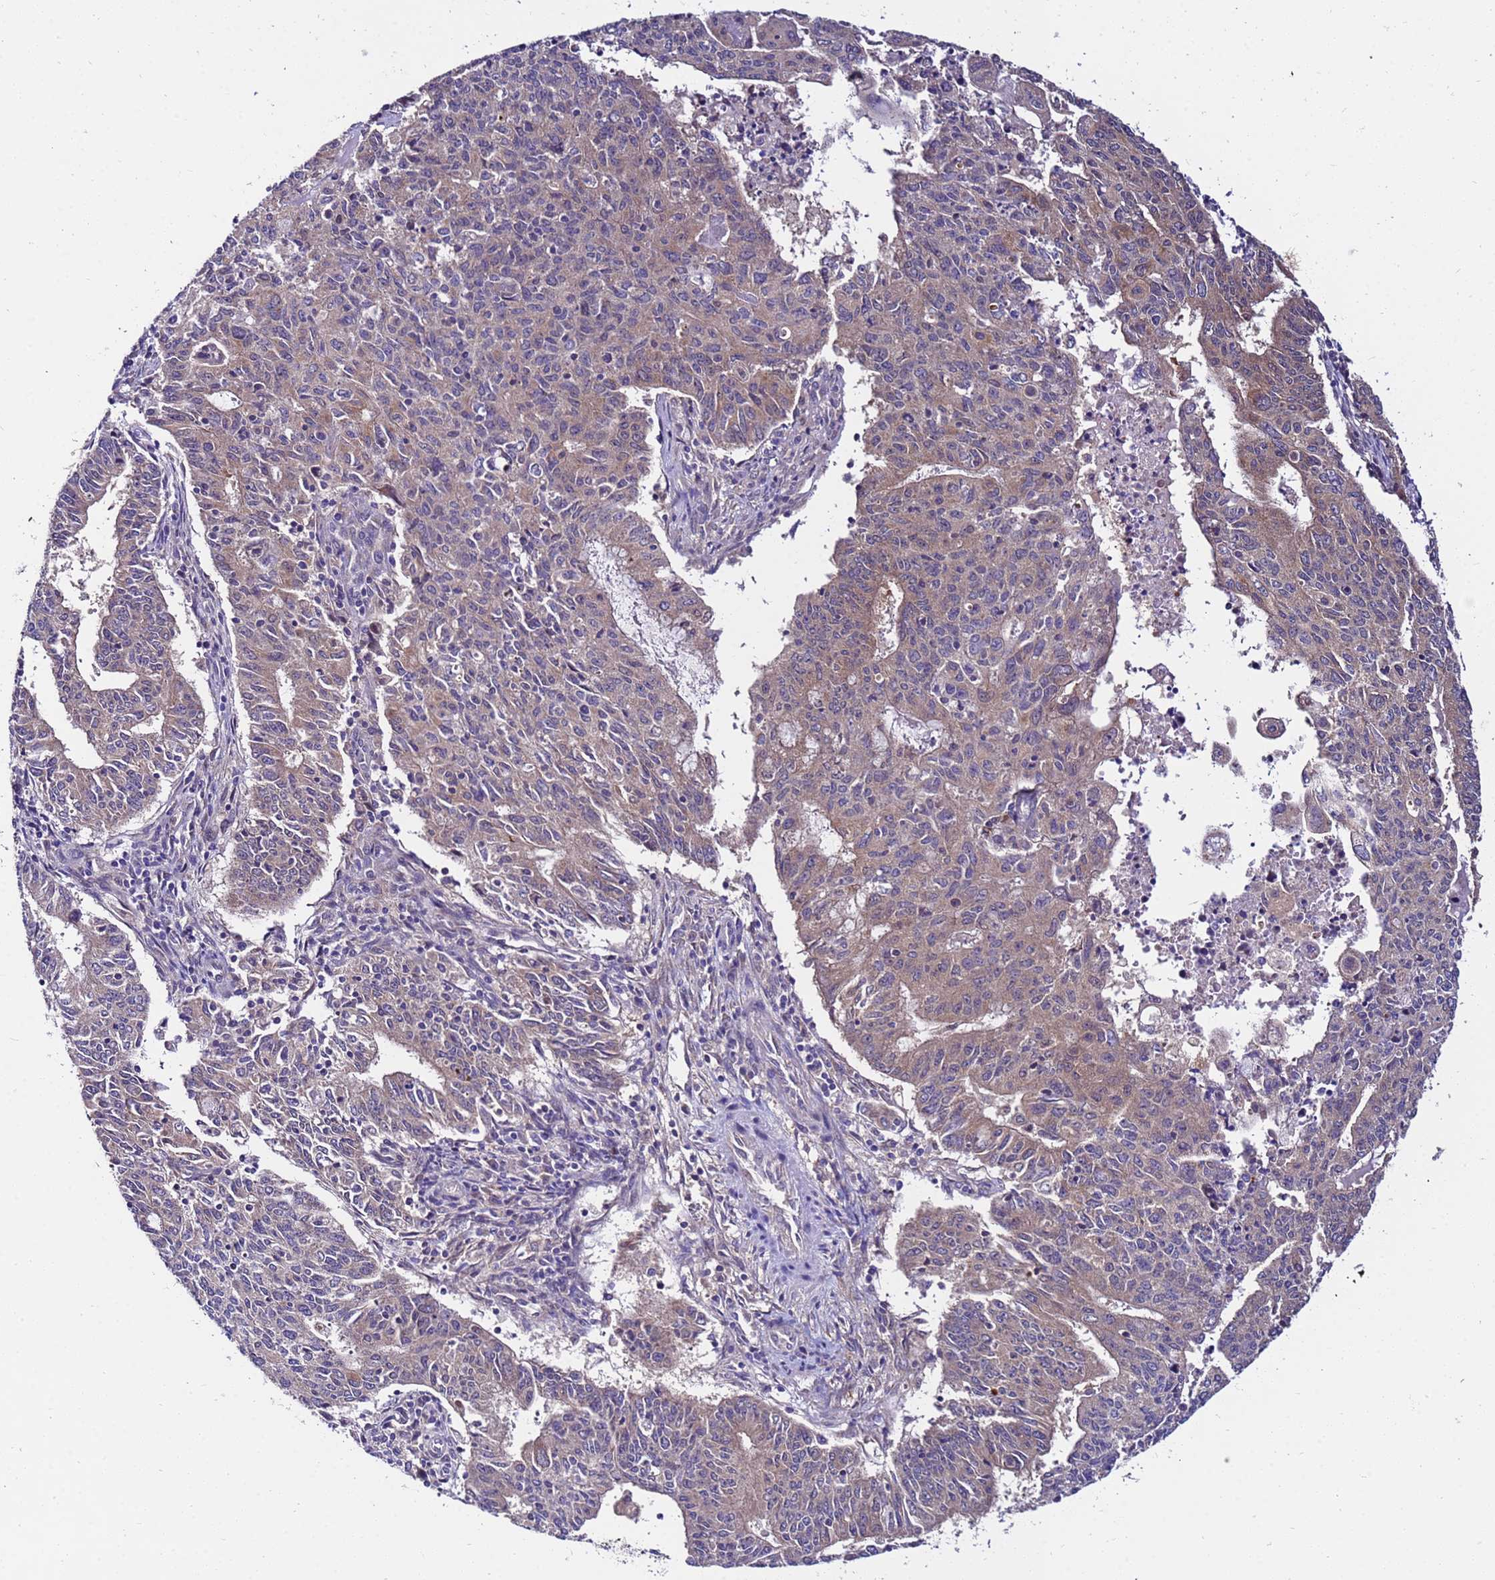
{"staining": {"intensity": "weak", "quantity": "25%-75%", "location": "cytoplasmic/membranous"}, "tissue": "endometrial cancer", "cell_type": "Tumor cells", "image_type": "cancer", "snomed": [{"axis": "morphology", "description": "Adenocarcinoma, NOS"}, {"axis": "topography", "description": "Endometrium"}], "caption": "A micrograph showing weak cytoplasmic/membranous positivity in approximately 25%-75% of tumor cells in endometrial adenocarcinoma, as visualized by brown immunohistochemical staining.", "gene": "GET3", "patient": {"sex": "female", "age": 59}}